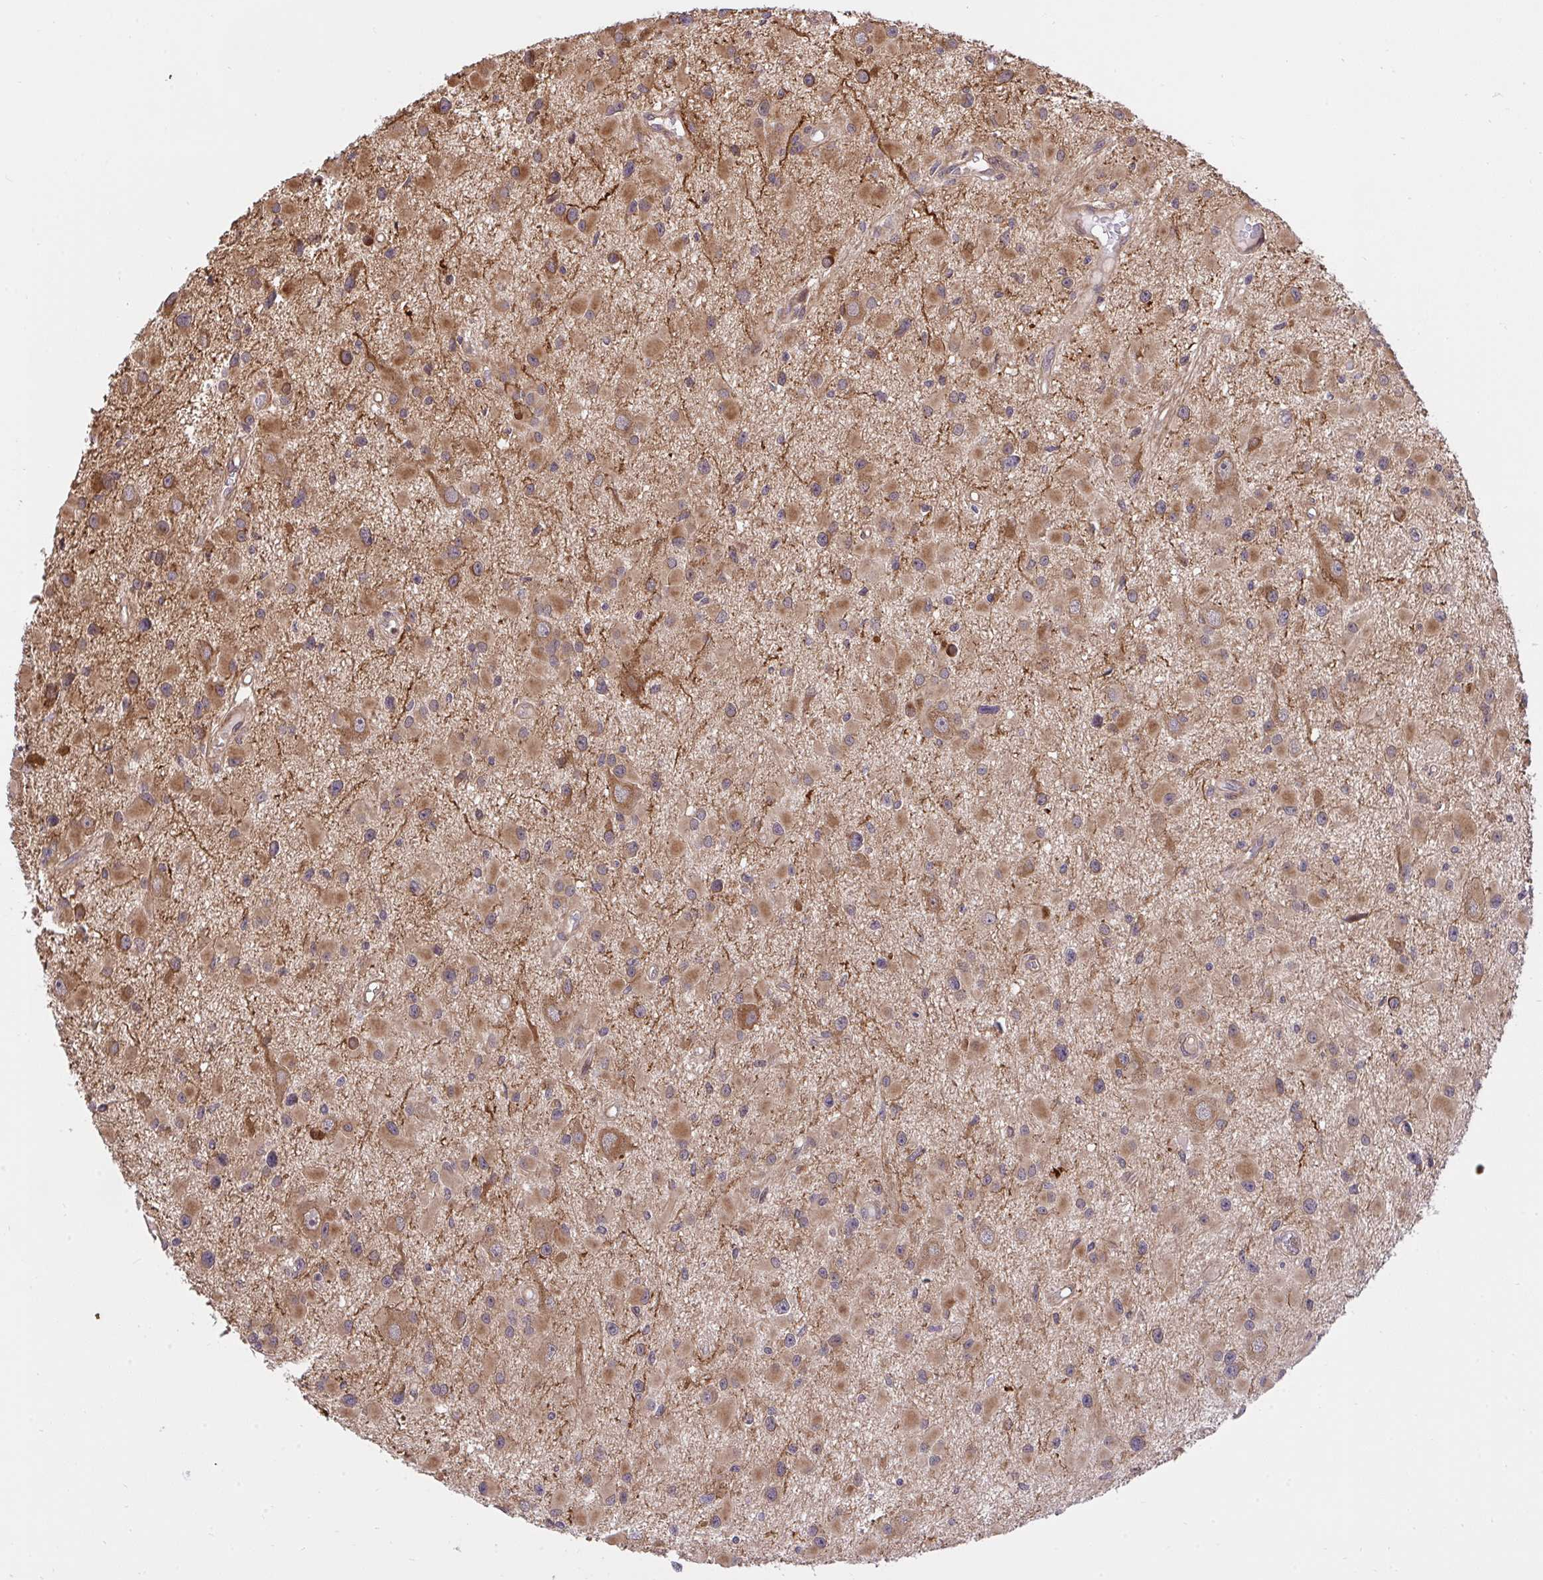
{"staining": {"intensity": "moderate", "quantity": "25%-75%", "location": "cytoplasmic/membranous"}, "tissue": "glioma", "cell_type": "Tumor cells", "image_type": "cancer", "snomed": [{"axis": "morphology", "description": "Glioma, malignant, High grade"}, {"axis": "topography", "description": "Brain"}], "caption": "Protein staining by immunohistochemistry reveals moderate cytoplasmic/membranous positivity in approximately 25%-75% of tumor cells in glioma.", "gene": "ERI1", "patient": {"sex": "male", "age": 54}}